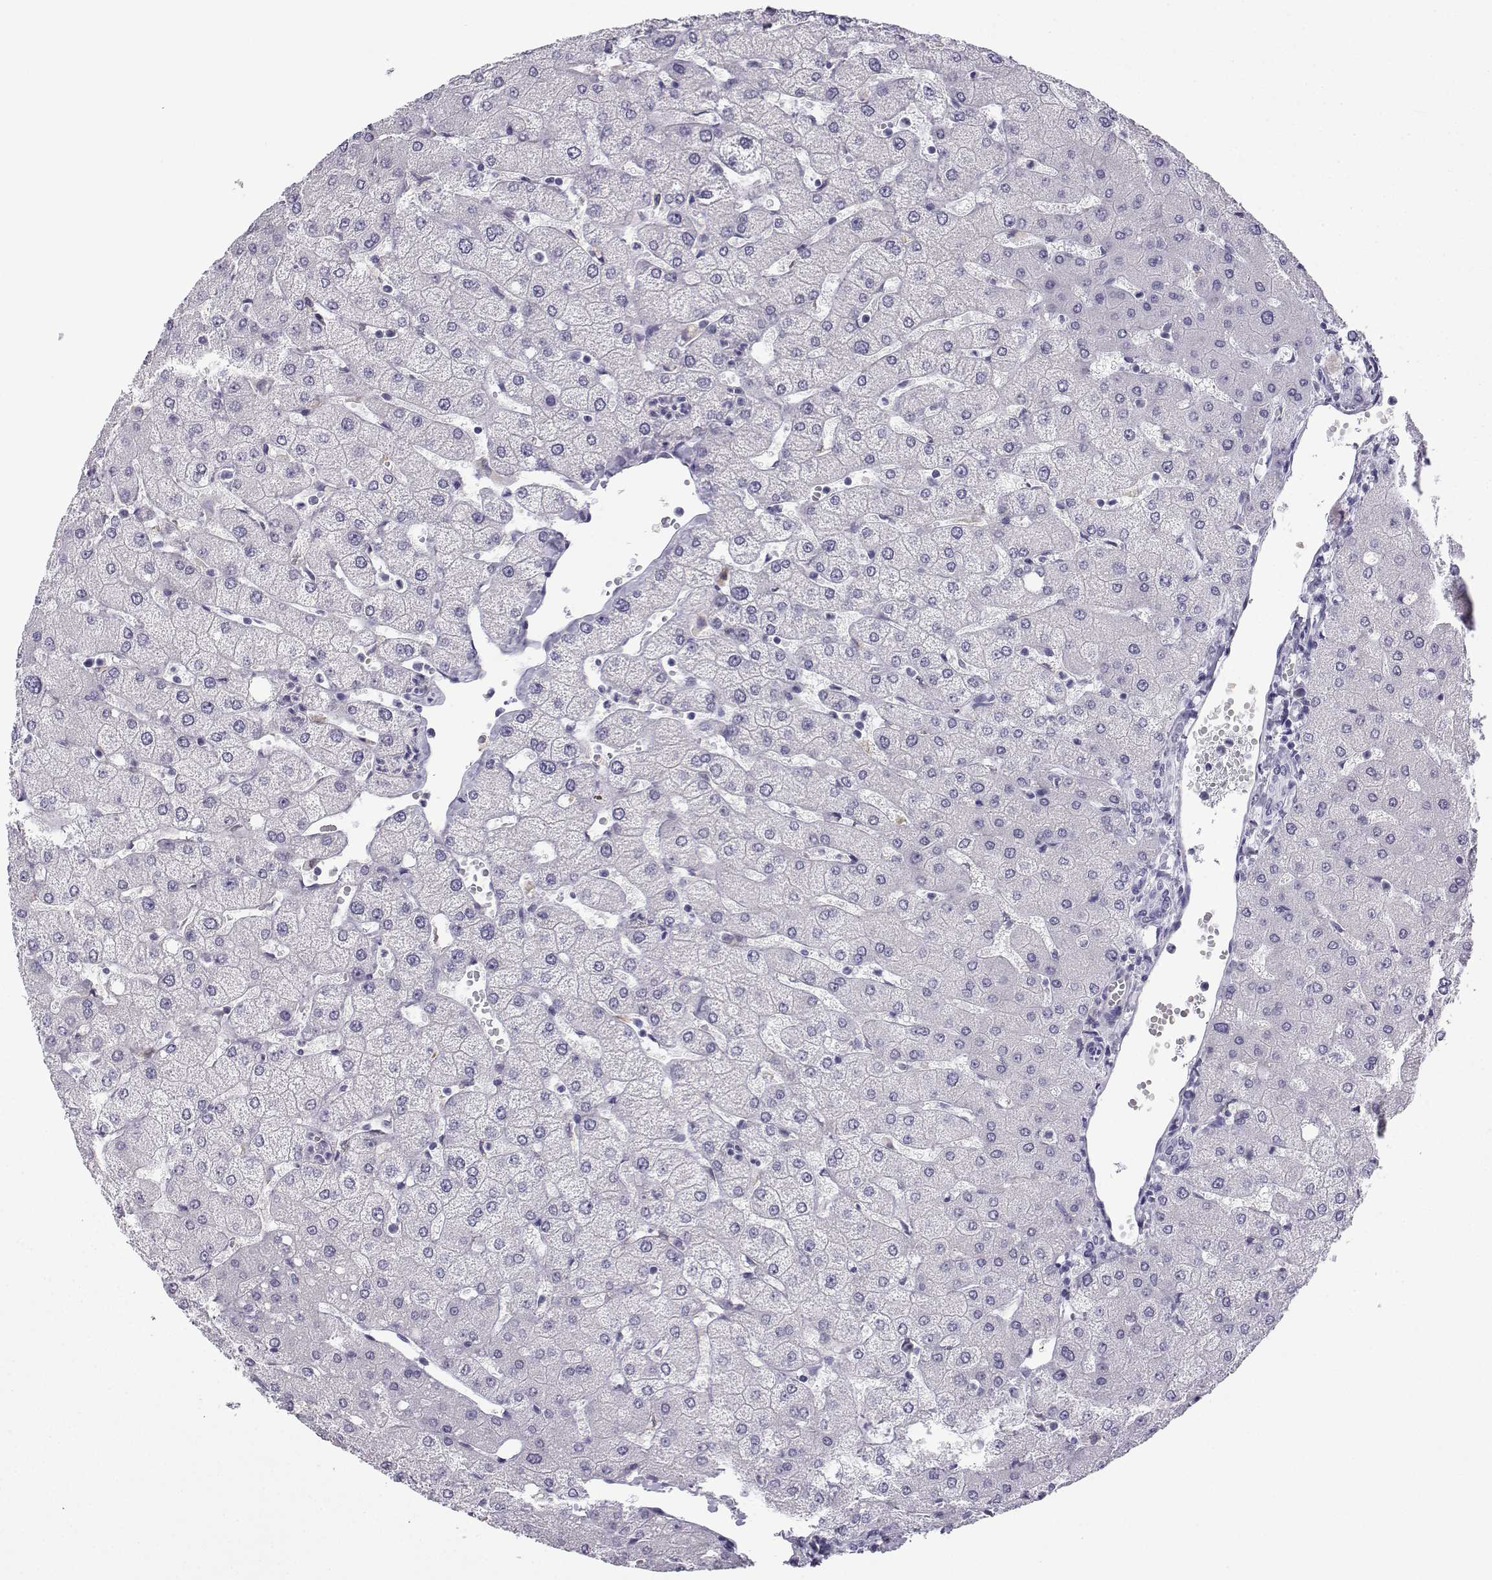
{"staining": {"intensity": "negative", "quantity": "none", "location": "none"}, "tissue": "liver", "cell_type": "Cholangiocytes", "image_type": "normal", "snomed": [{"axis": "morphology", "description": "Normal tissue, NOS"}, {"axis": "topography", "description": "Liver"}], "caption": "Immunohistochemistry (IHC) micrograph of benign liver stained for a protein (brown), which exhibits no expression in cholangiocytes. The staining is performed using DAB (3,3'-diaminobenzidine) brown chromogen with nuclei counter-stained in using hematoxylin.", "gene": "MRGBP", "patient": {"sex": "female", "age": 54}}